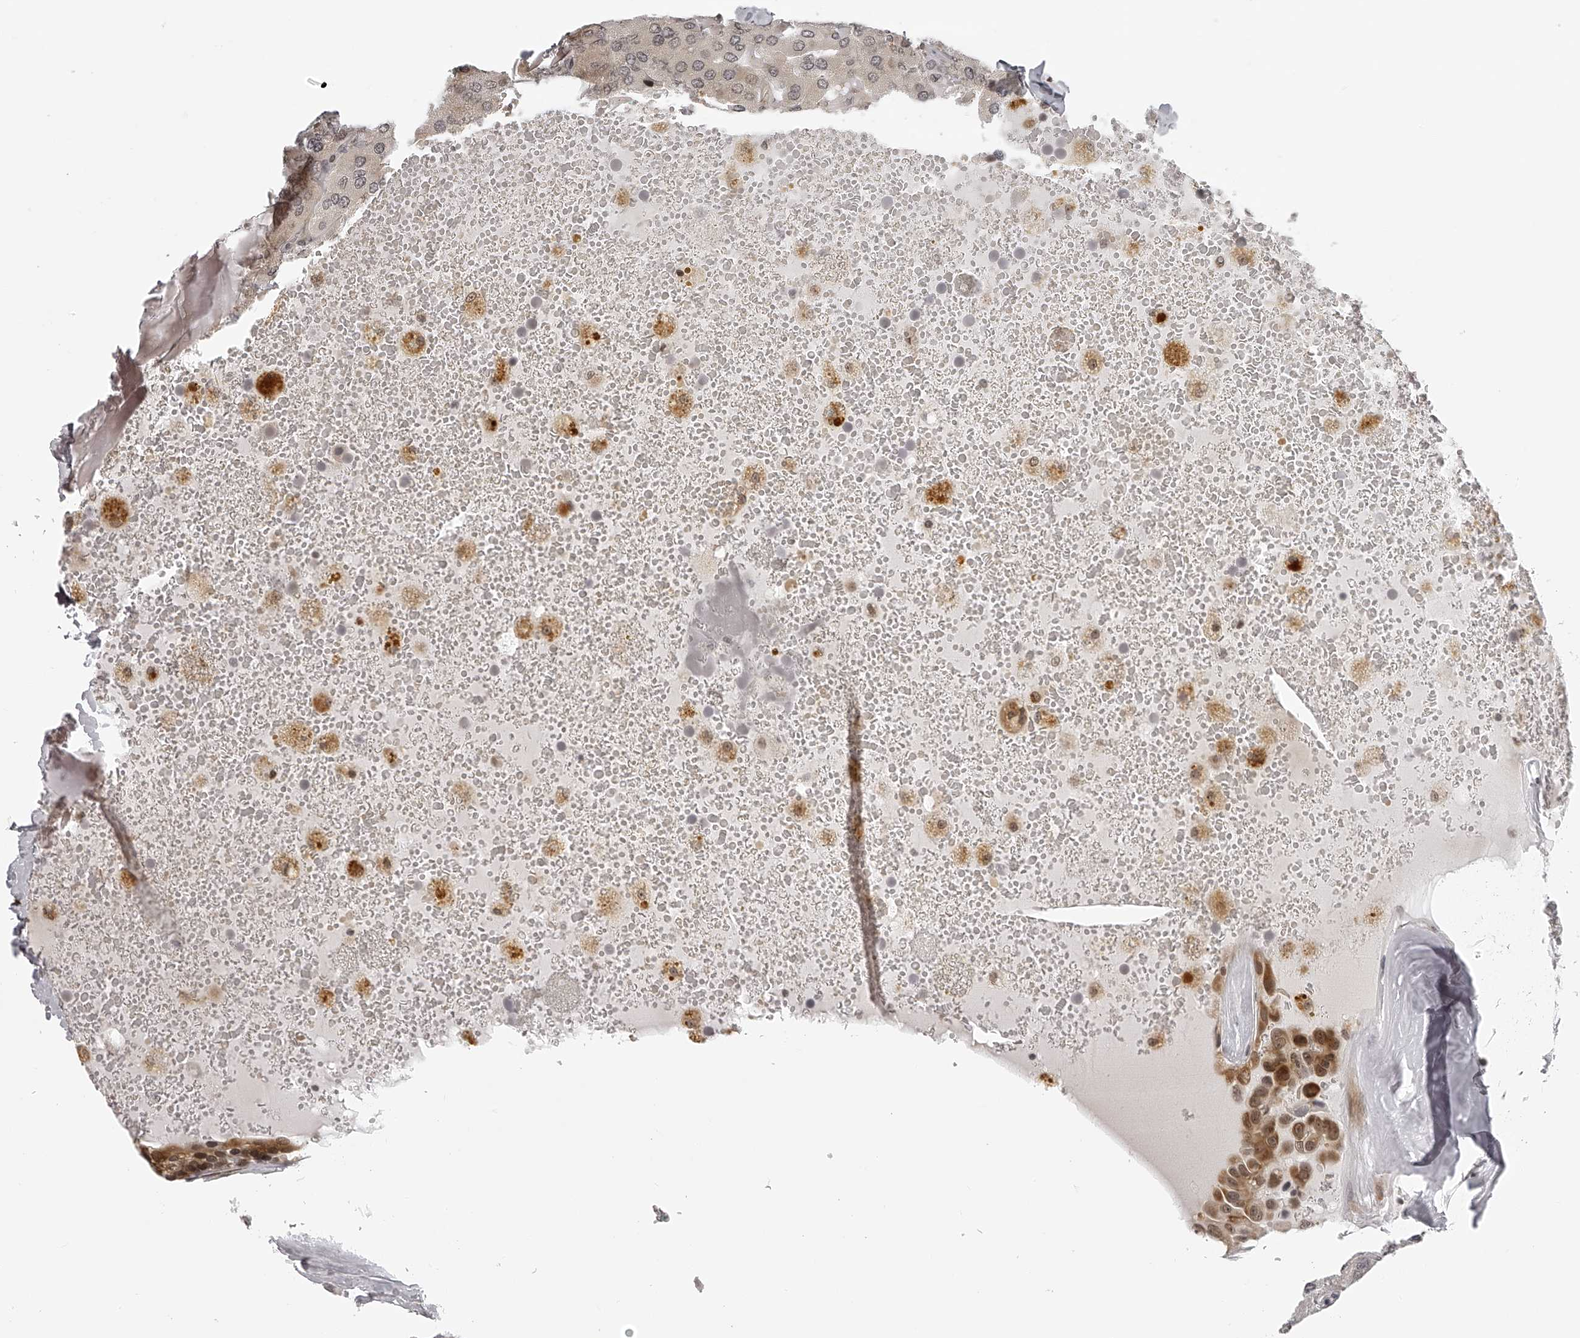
{"staining": {"intensity": "negative", "quantity": "none", "location": "none"}, "tissue": "parathyroid gland", "cell_type": "Glandular cells", "image_type": "normal", "snomed": [{"axis": "morphology", "description": "Normal tissue, NOS"}, {"axis": "morphology", "description": "Adenoma, NOS"}, {"axis": "topography", "description": "Parathyroid gland"}], "caption": "An immunohistochemistry histopathology image of normal parathyroid gland is shown. There is no staining in glandular cells of parathyroid gland. (Stains: DAB (3,3'-diaminobenzidine) IHC with hematoxylin counter stain, Microscopy: brightfield microscopy at high magnification).", "gene": "ODF2L", "patient": {"sex": "female", "age": 86}}